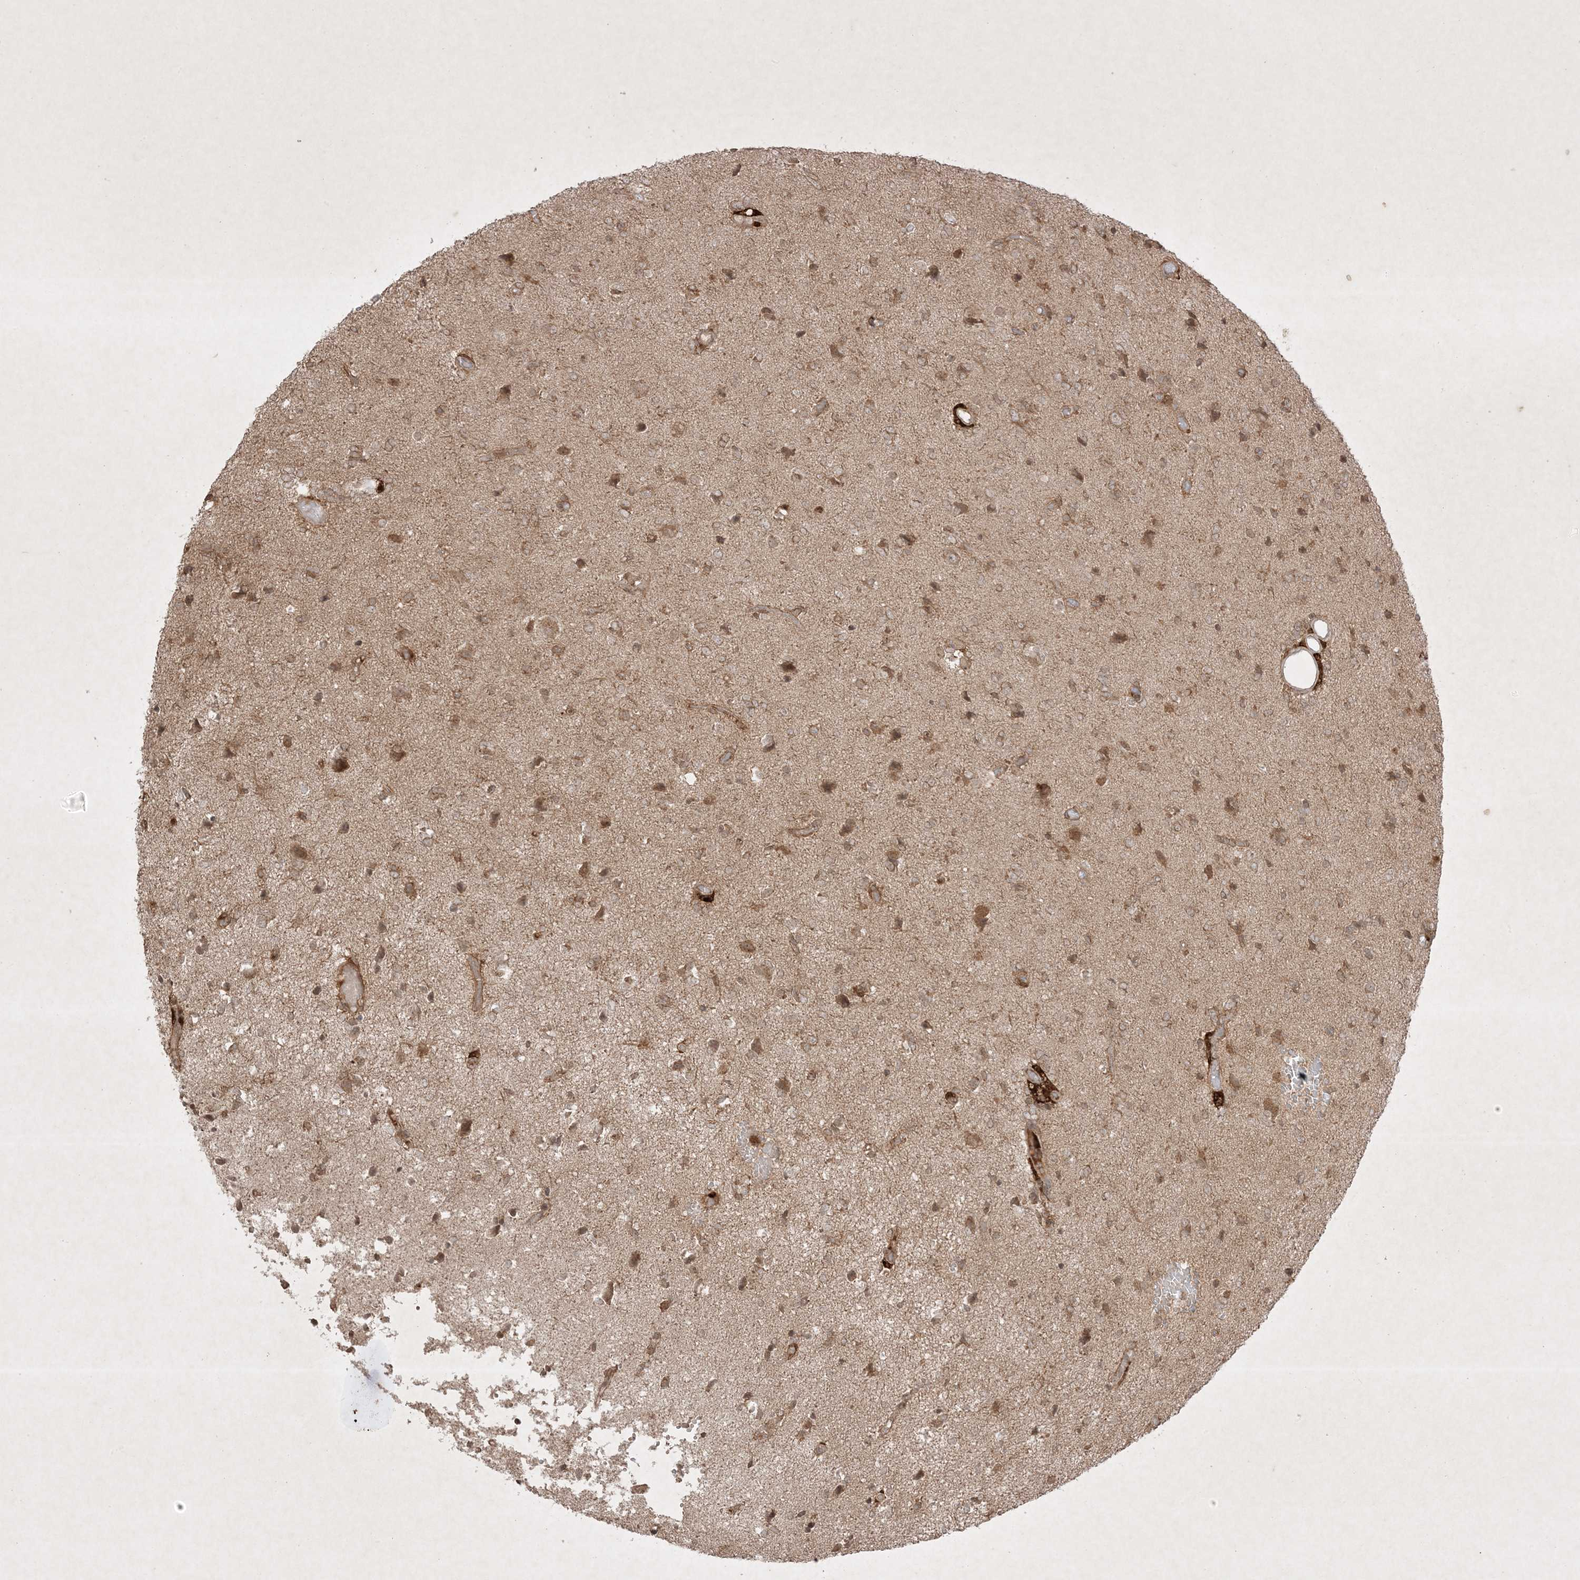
{"staining": {"intensity": "moderate", "quantity": "<25%", "location": "cytoplasmic/membranous"}, "tissue": "glioma", "cell_type": "Tumor cells", "image_type": "cancer", "snomed": [{"axis": "morphology", "description": "Glioma, malignant, High grade"}, {"axis": "topography", "description": "Brain"}], "caption": "High-power microscopy captured an immunohistochemistry histopathology image of malignant high-grade glioma, revealing moderate cytoplasmic/membranous expression in approximately <25% of tumor cells.", "gene": "PTK6", "patient": {"sex": "female", "age": 59}}